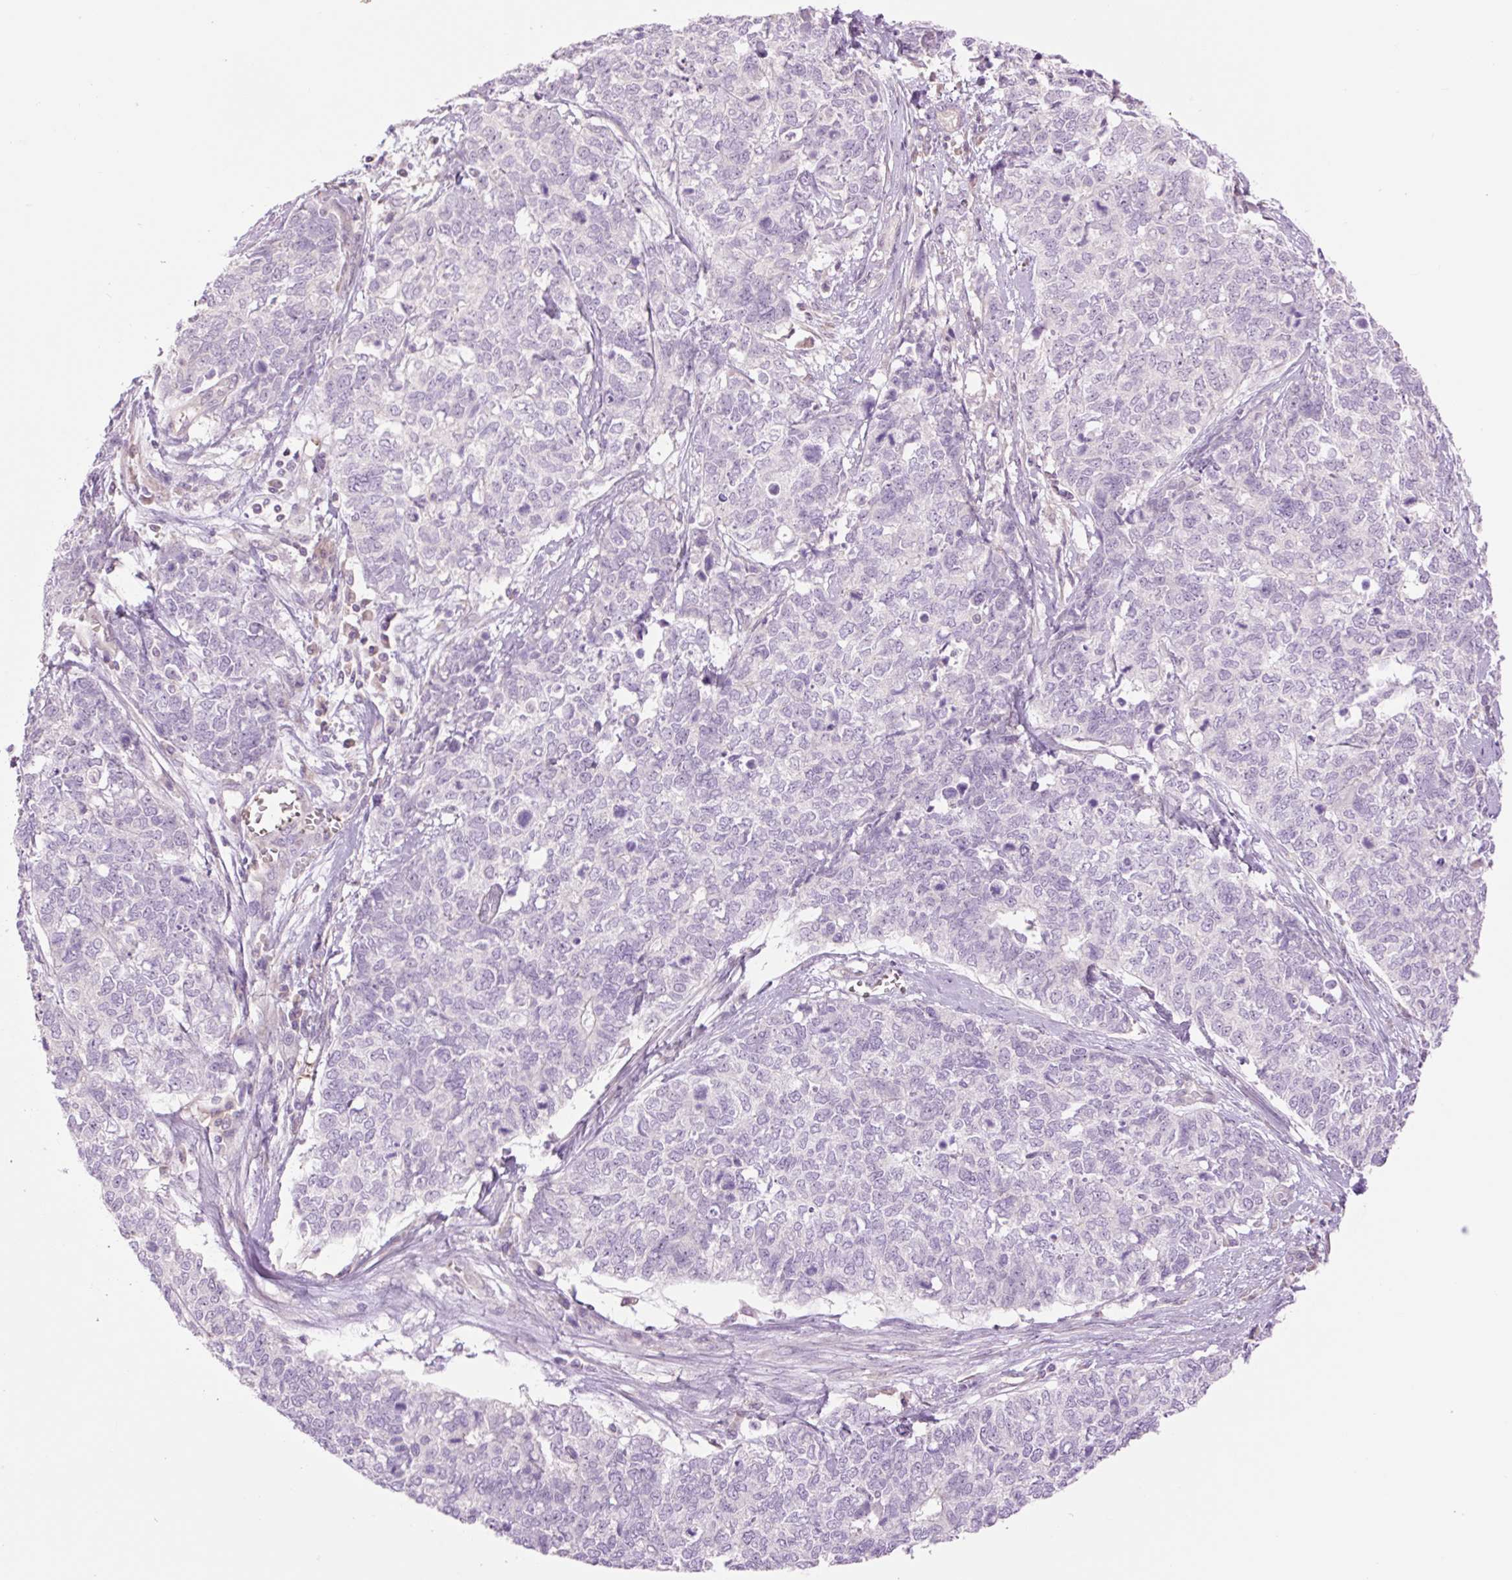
{"staining": {"intensity": "negative", "quantity": "none", "location": "none"}, "tissue": "cervical cancer", "cell_type": "Tumor cells", "image_type": "cancer", "snomed": [{"axis": "morphology", "description": "Squamous cell carcinoma, NOS"}, {"axis": "topography", "description": "Cervix"}], "caption": "Photomicrograph shows no protein staining in tumor cells of cervical cancer (squamous cell carcinoma) tissue. (Brightfield microscopy of DAB immunohistochemistry (IHC) at high magnification).", "gene": "GRID2", "patient": {"sex": "female", "age": 63}}